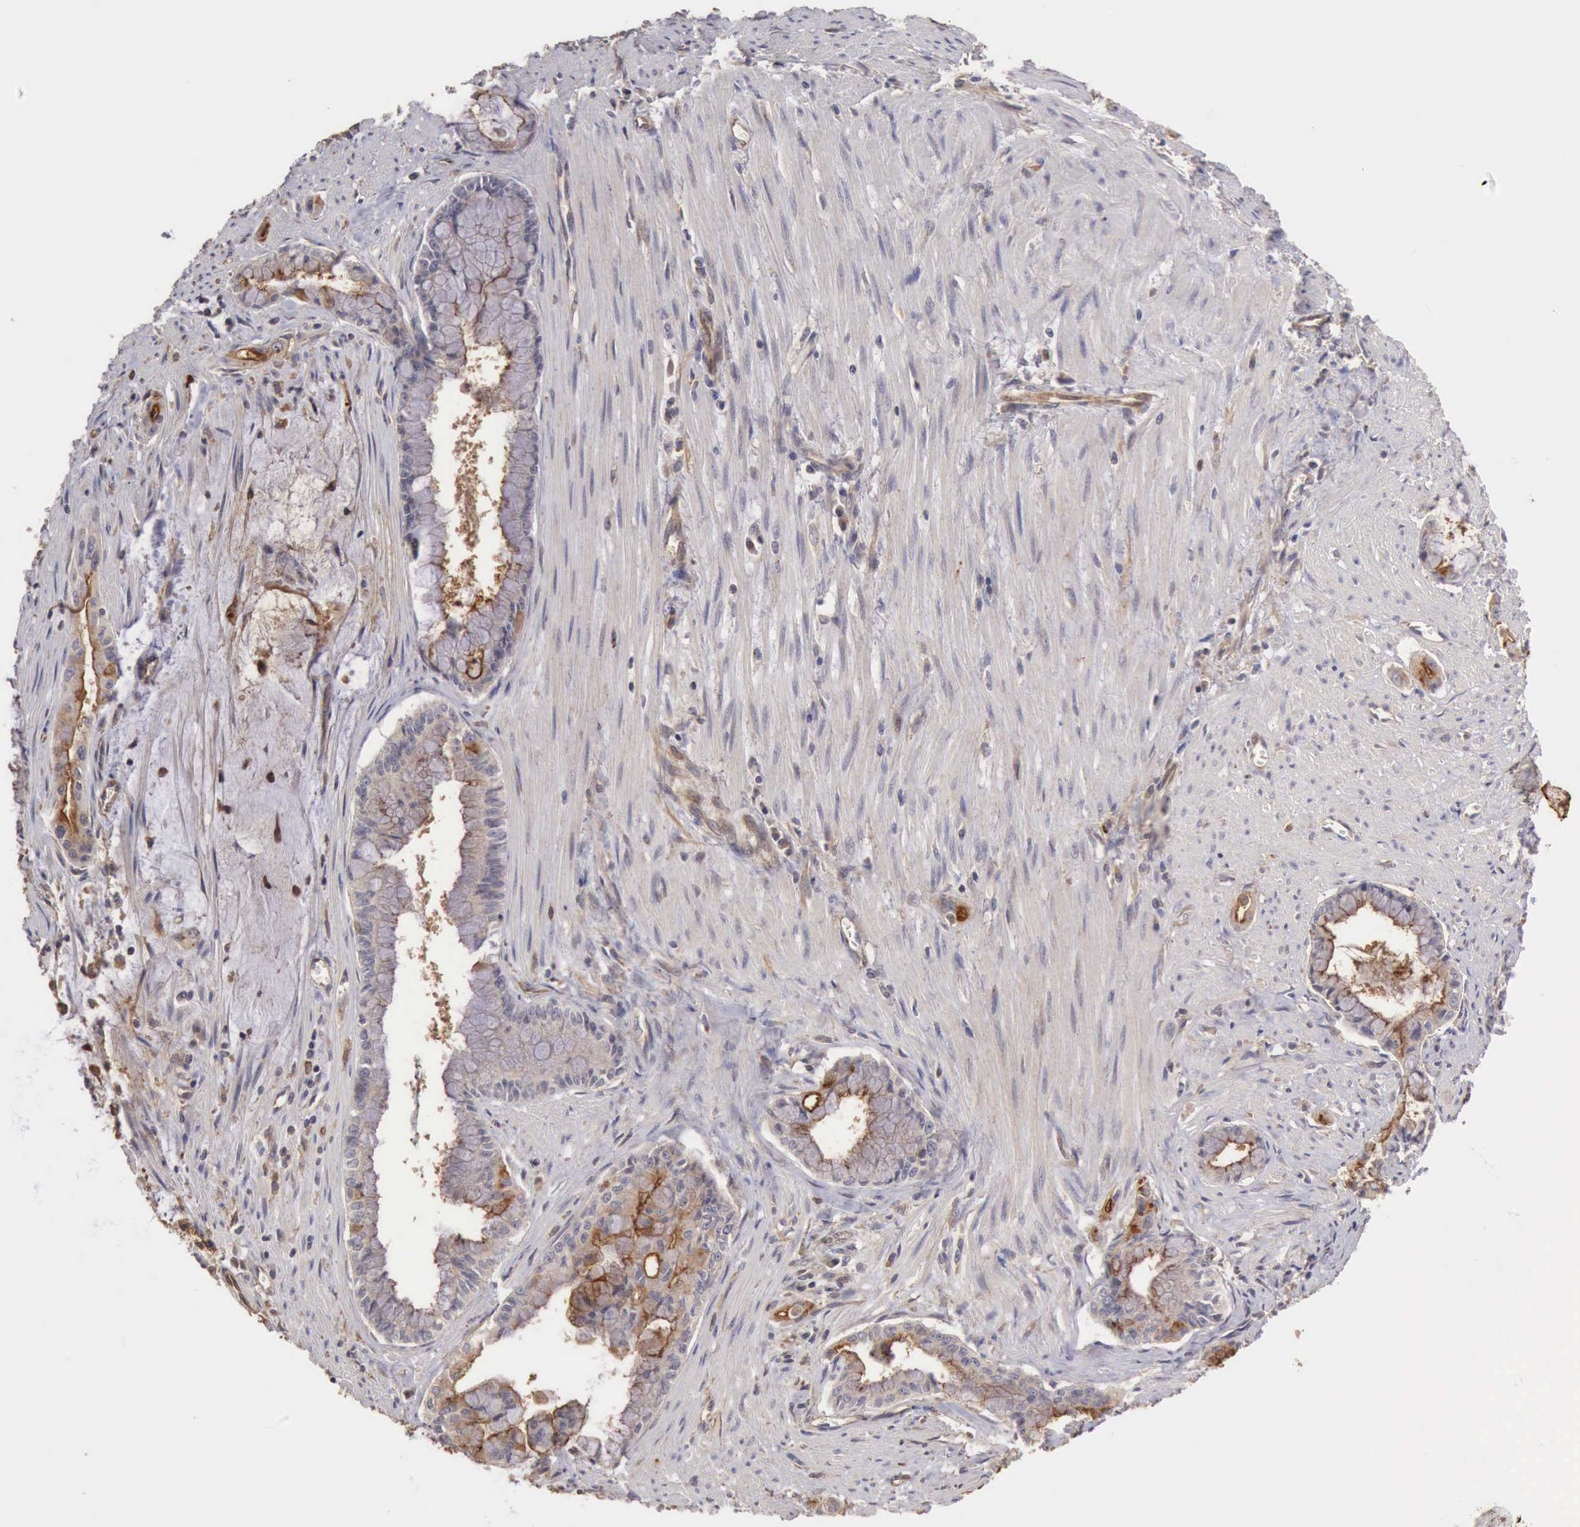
{"staining": {"intensity": "negative", "quantity": "none", "location": "none"}, "tissue": "pancreatic cancer", "cell_type": "Tumor cells", "image_type": "cancer", "snomed": [{"axis": "morphology", "description": "Adenocarcinoma, NOS"}, {"axis": "topography", "description": "Pancreas"}], "caption": "This is a micrograph of IHC staining of pancreatic cancer (adenocarcinoma), which shows no positivity in tumor cells. (DAB (3,3'-diaminobenzidine) immunohistochemistry (IHC), high magnification).", "gene": "BMX", "patient": {"sex": "male", "age": 59}}